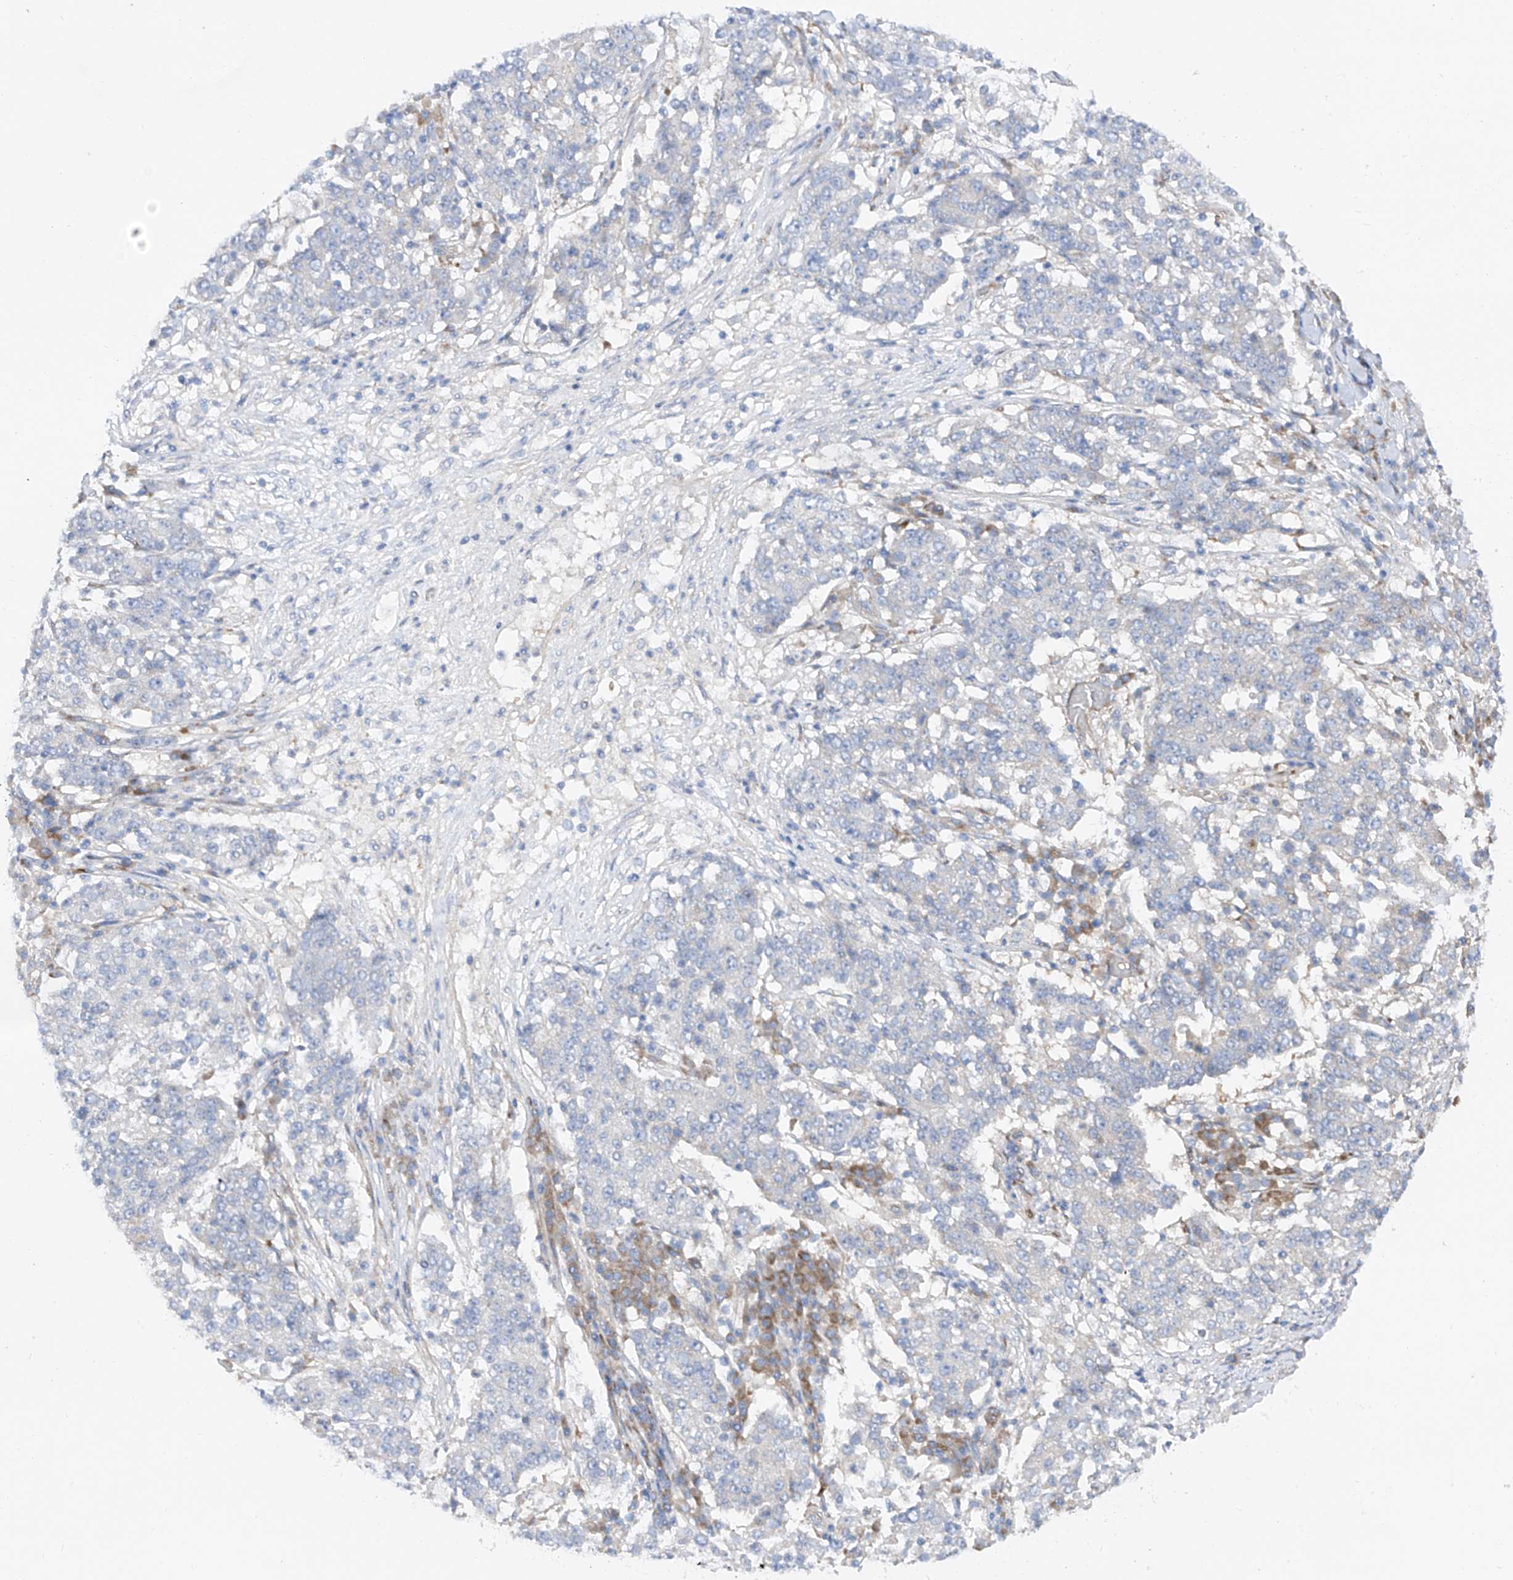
{"staining": {"intensity": "negative", "quantity": "none", "location": "none"}, "tissue": "stomach cancer", "cell_type": "Tumor cells", "image_type": "cancer", "snomed": [{"axis": "morphology", "description": "Adenocarcinoma, NOS"}, {"axis": "topography", "description": "Stomach"}], "caption": "Histopathology image shows no significant protein positivity in tumor cells of adenocarcinoma (stomach). (IHC, brightfield microscopy, high magnification).", "gene": "LCA5", "patient": {"sex": "male", "age": 59}}